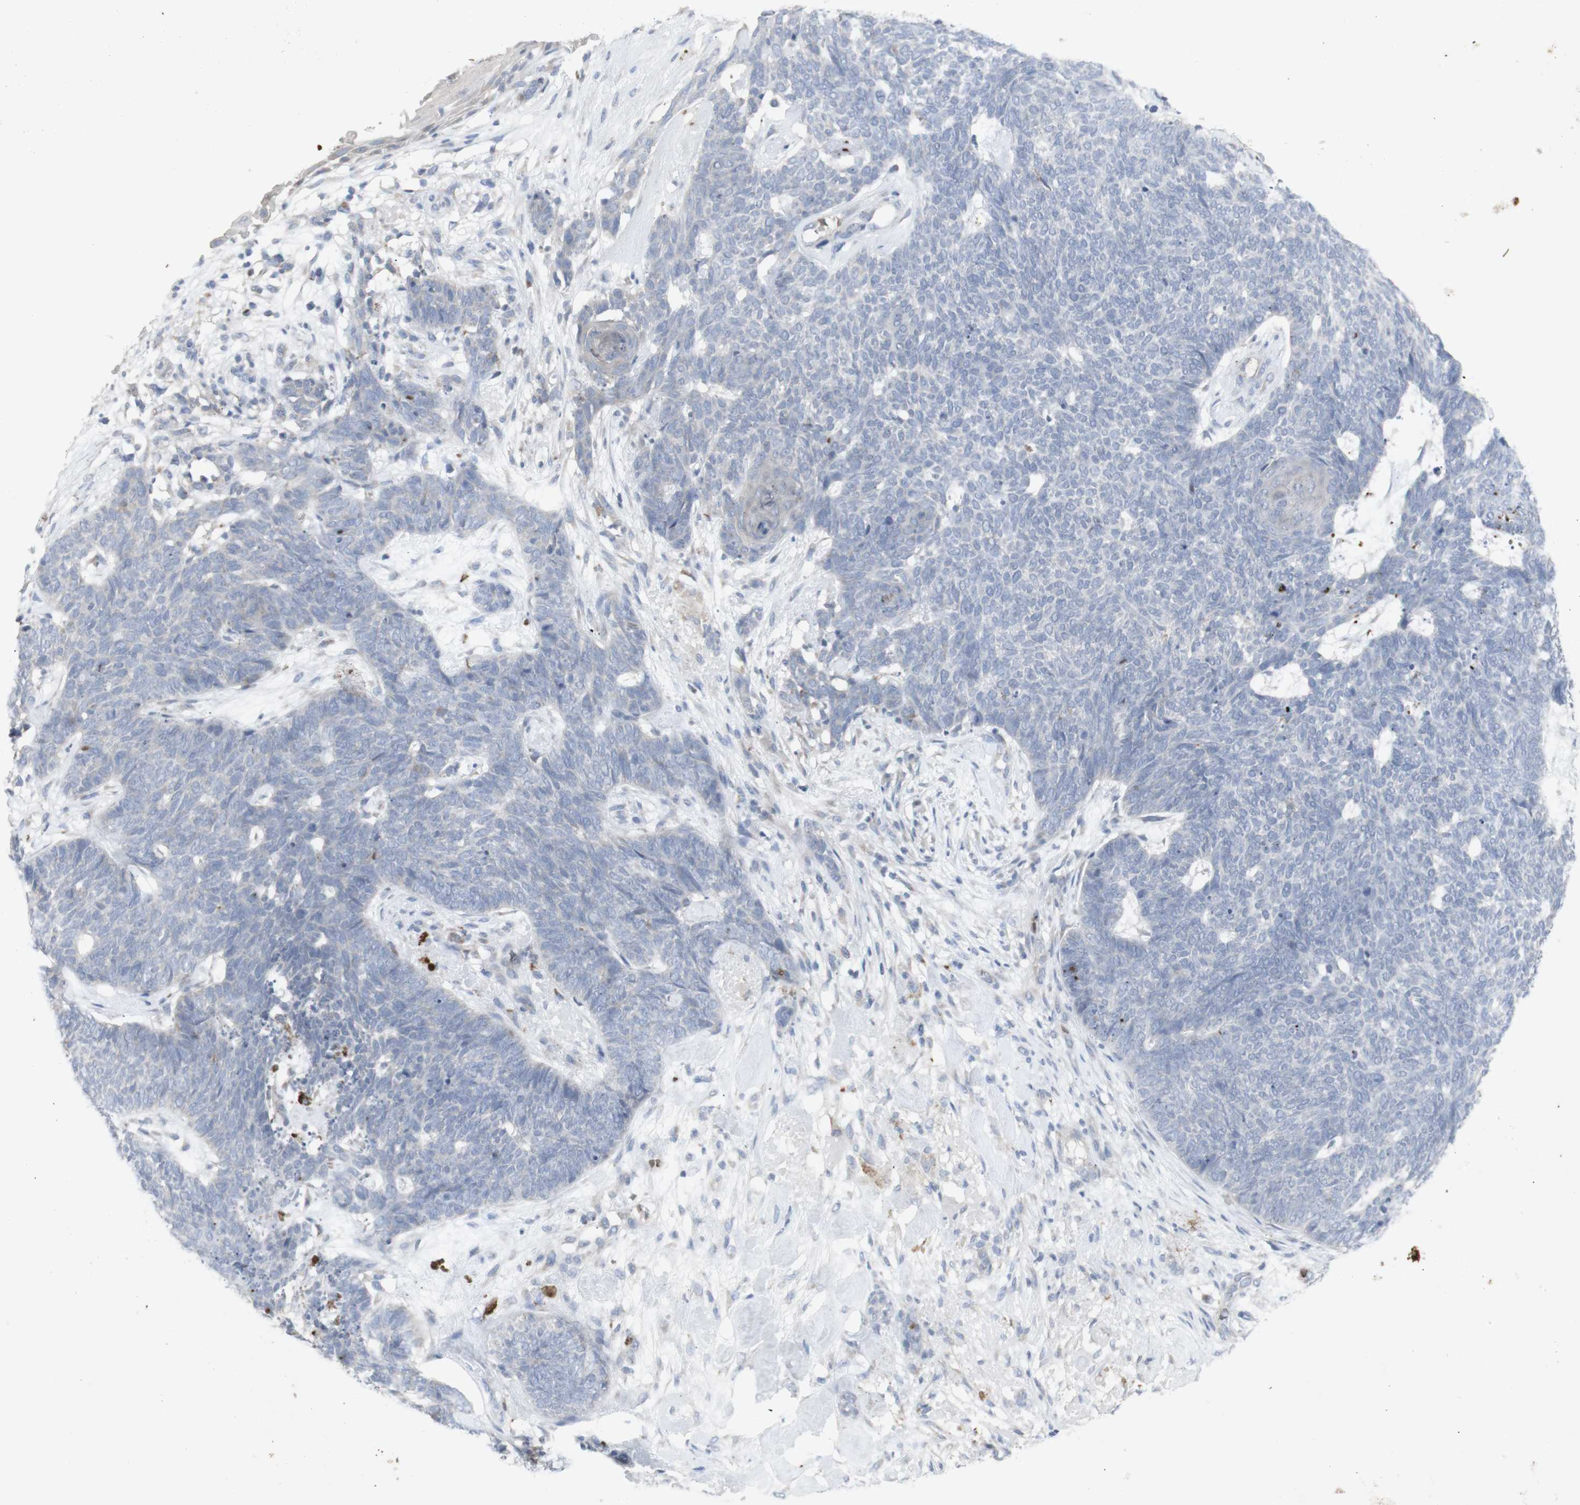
{"staining": {"intensity": "negative", "quantity": "none", "location": "none"}, "tissue": "skin cancer", "cell_type": "Tumor cells", "image_type": "cancer", "snomed": [{"axis": "morphology", "description": "Basal cell carcinoma"}, {"axis": "topography", "description": "Skin"}], "caption": "Immunohistochemistry of basal cell carcinoma (skin) displays no positivity in tumor cells. (IHC, brightfield microscopy, high magnification).", "gene": "INS", "patient": {"sex": "female", "age": 84}}